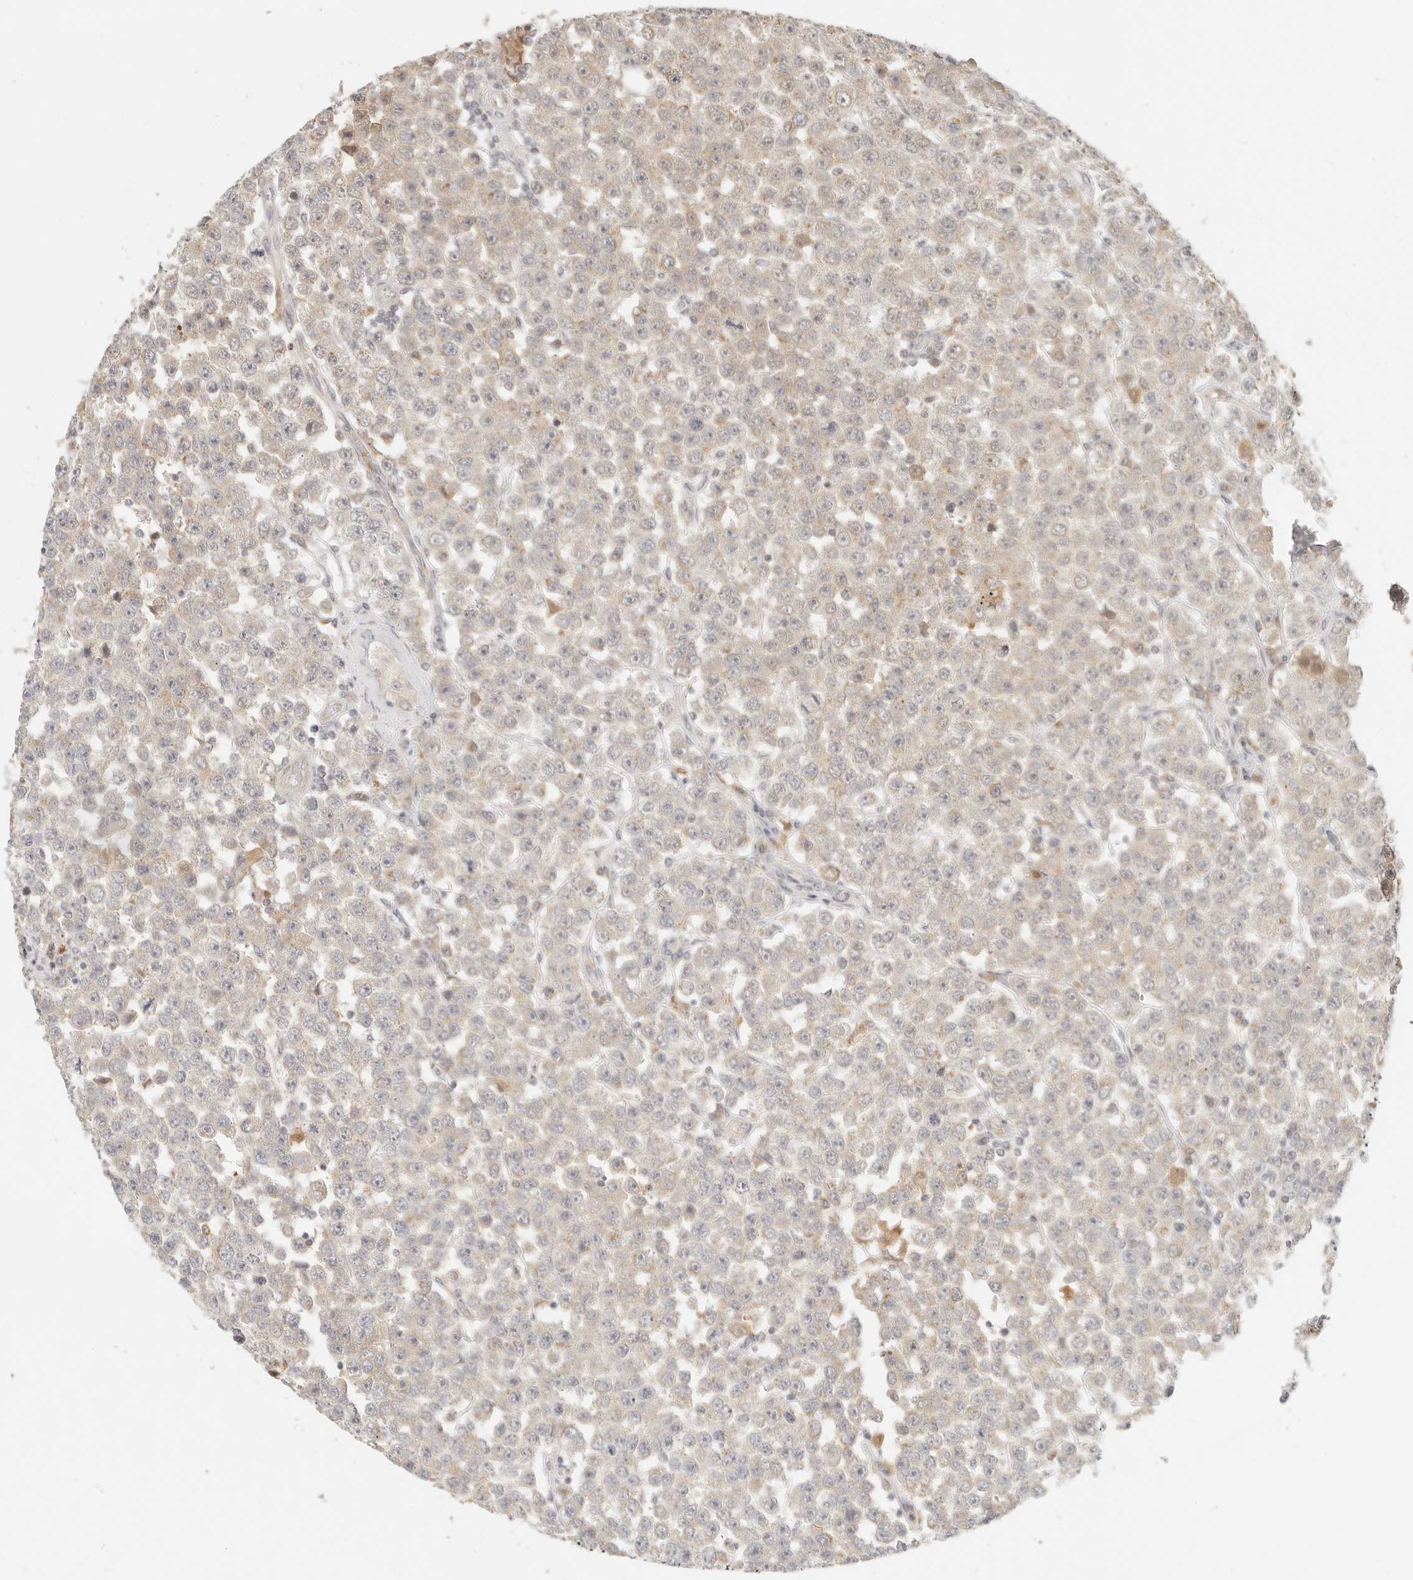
{"staining": {"intensity": "weak", "quantity": "25%-75%", "location": "cytoplasmic/membranous"}, "tissue": "testis cancer", "cell_type": "Tumor cells", "image_type": "cancer", "snomed": [{"axis": "morphology", "description": "Seminoma, NOS"}, {"axis": "topography", "description": "Testis"}], "caption": "IHC of human seminoma (testis) displays low levels of weak cytoplasmic/membranous staining in approximately 25%-75% of tumor cells.", "gene": "INTS11", "patient": {"sex": "male", "age": 28}}